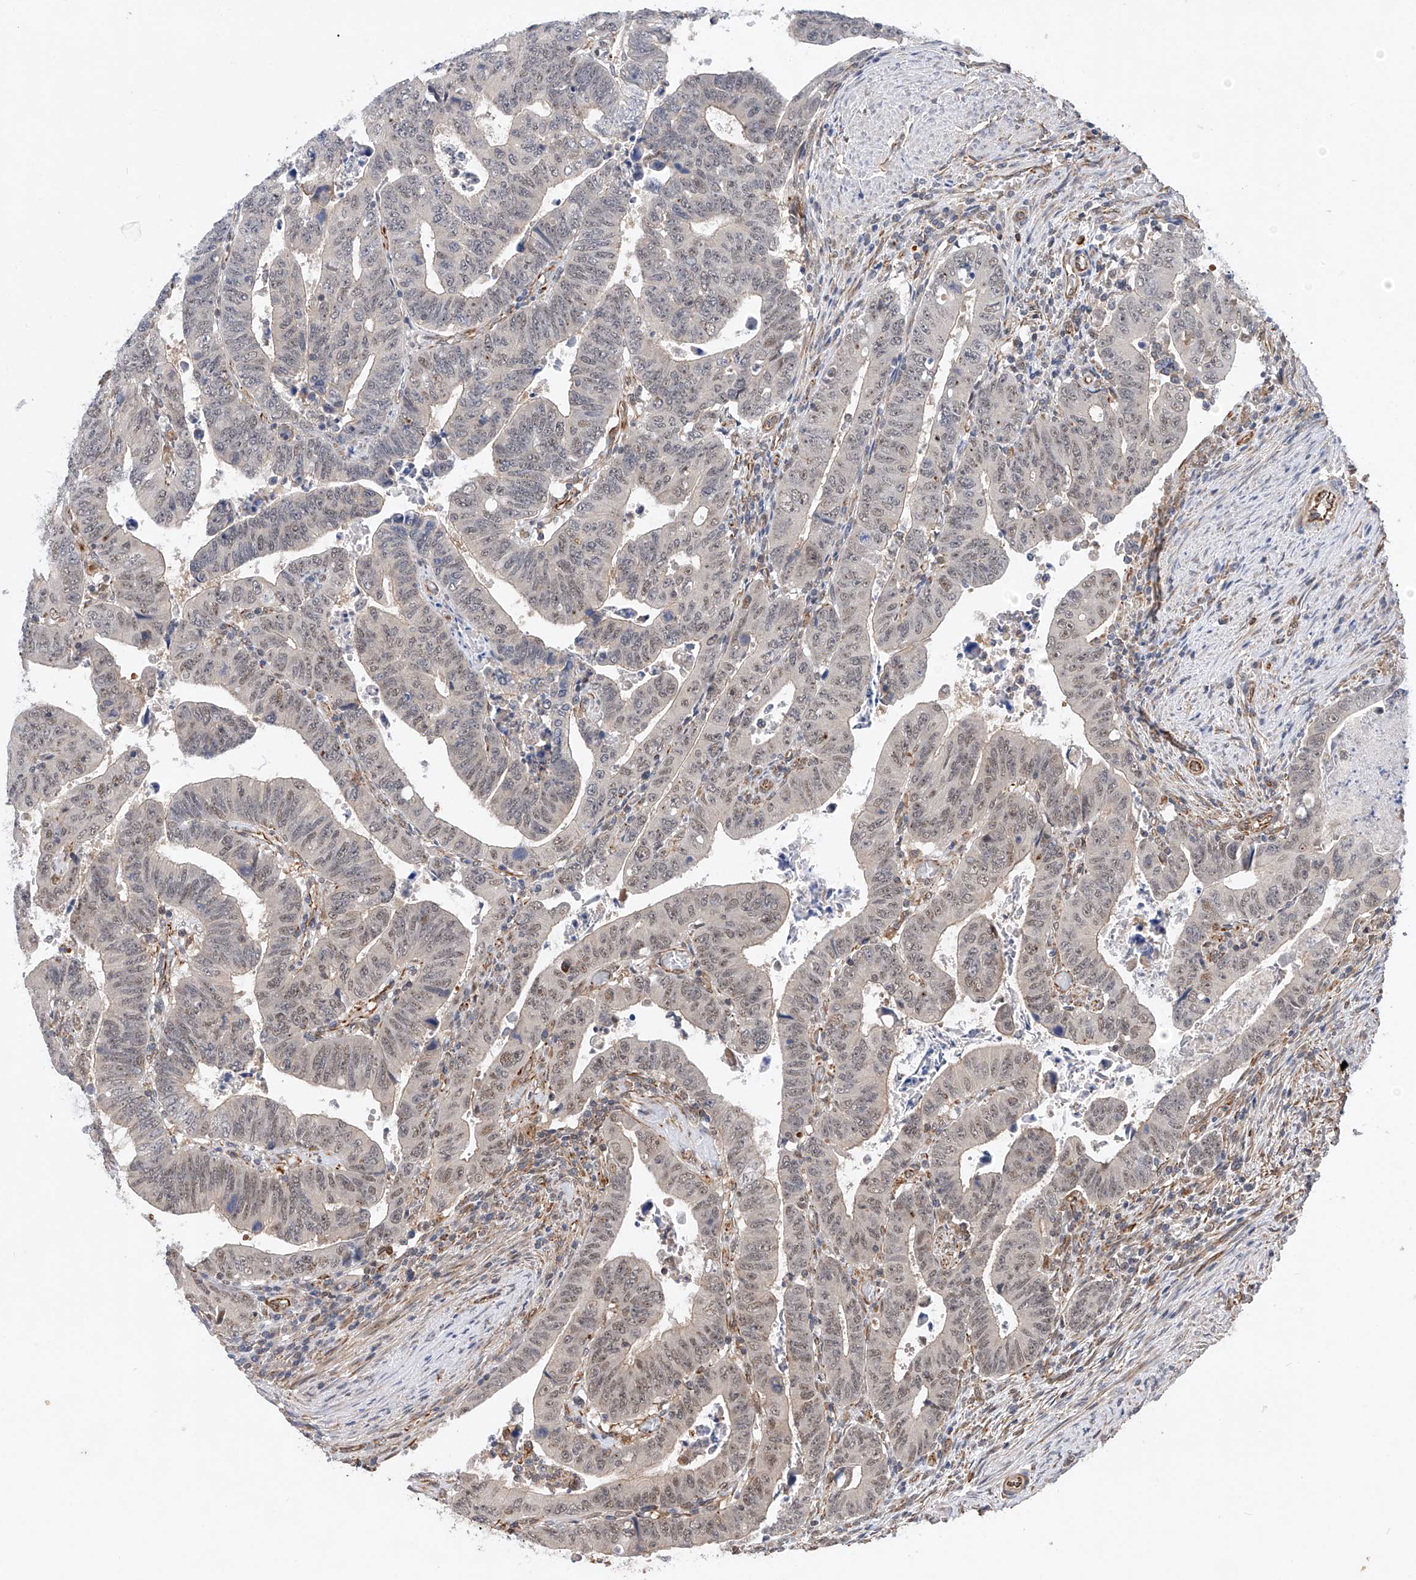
{"staining": {"intensity": "weak", "quantity": "<25%", "location": "nuclear"}, "tissue": "colorectal cancer", "cell_type": "Tumor cells", "image_type": "cancer", "snomed": [{"axis": "morphology", "description": "Normal tissue, NOS"}, {"axis": "morphology", "description": "Adenocarcinoma, NOS"}, {"axis": "topography", "description": "Rectum"}], "caption": "Tumor cells show no significant protein expression in colorectal cancer. The staining is performed using DAB (3,3'-diaminobenzidine) brown chromogen with nuclei counter-stained in using hematoxylin.", "gene": "AMD1", "patient": {"sex": "female", "age": 65}}